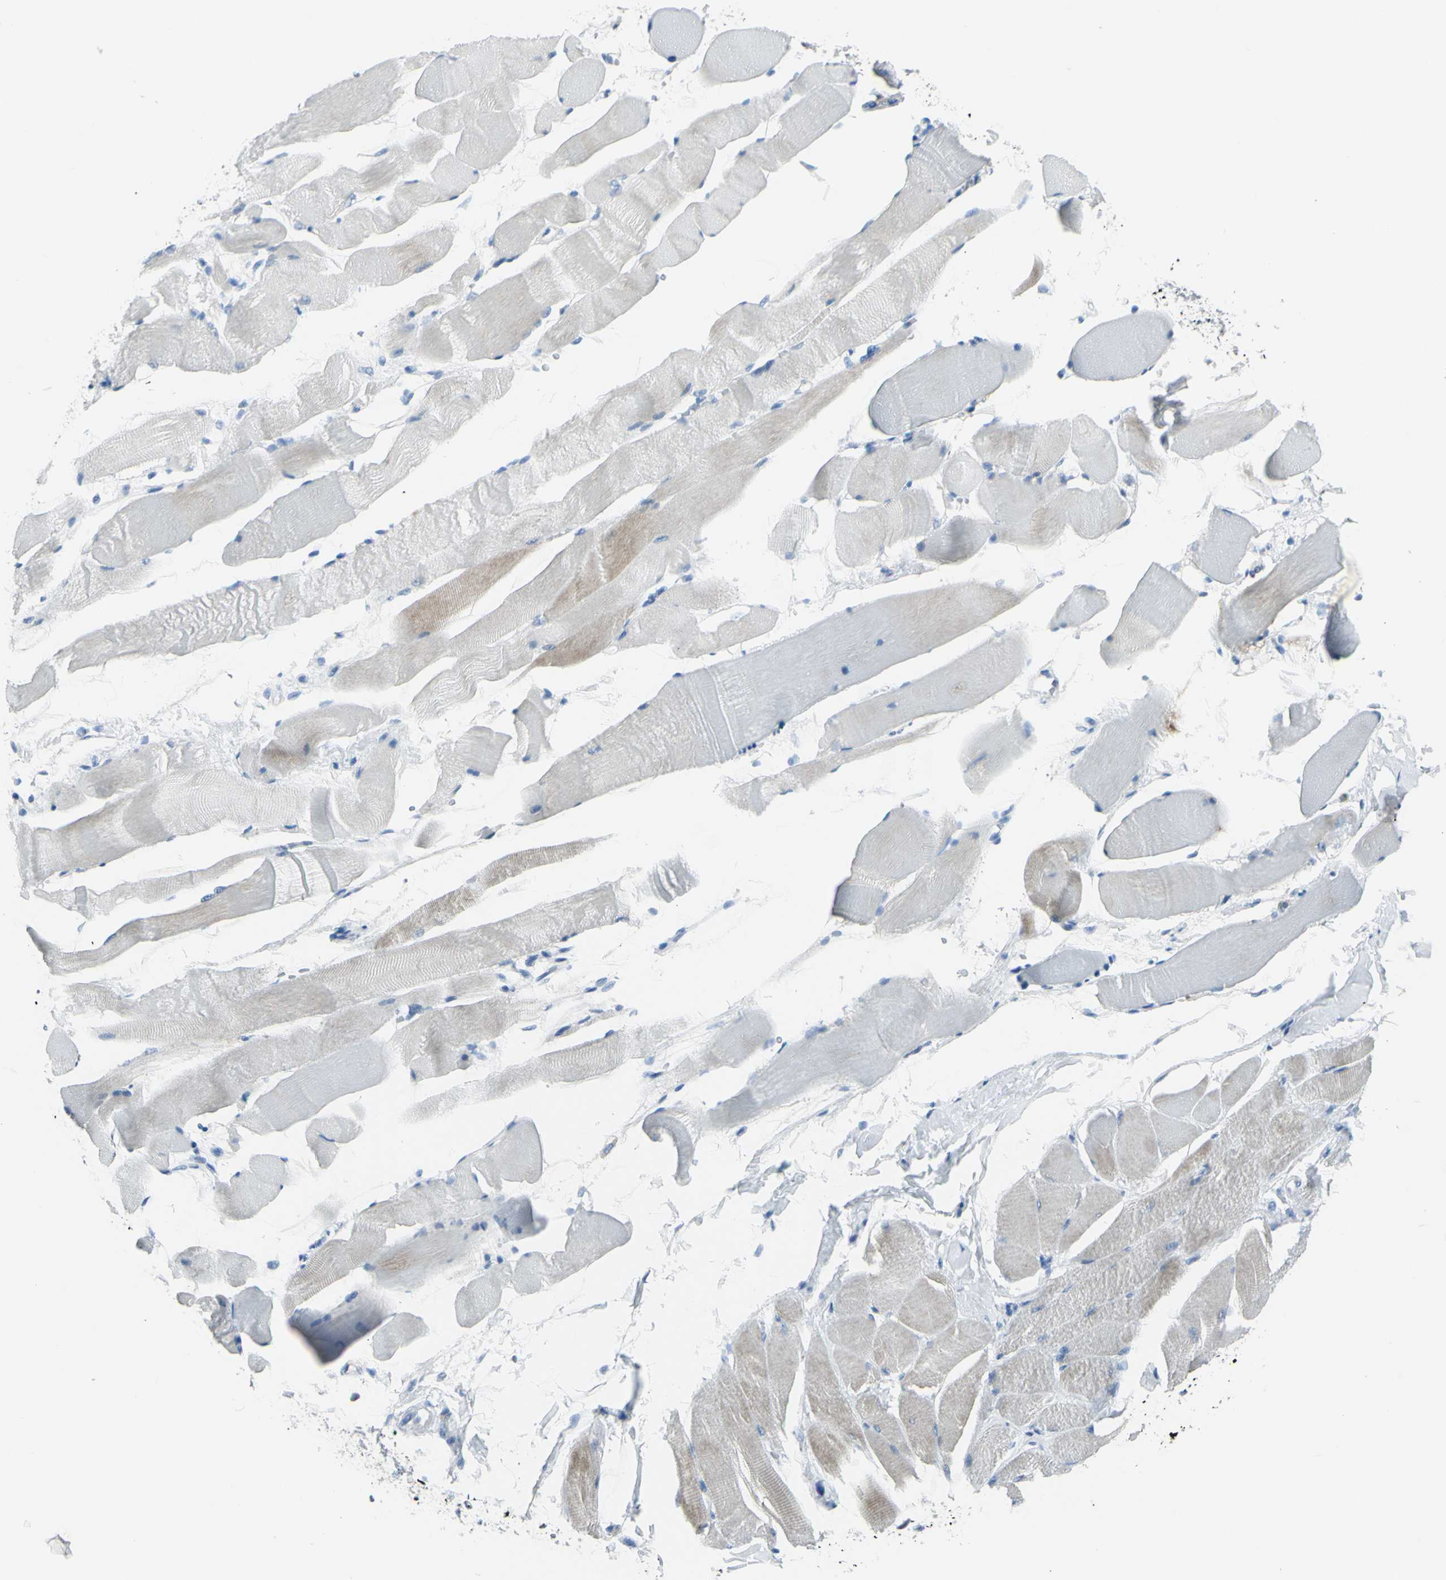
{"staining": {"intensity": "moderate", "quantity": "25%-75%", "location": "cytoplasmic/membranous"}, "tissue": "skeletal muscle", "cell_type": "Myocytes", "image_type": "normal", "snomed": [{"axis": "morphology", "description": "Normal tissue, NOS"}, {"axis": "topography", "description": "Skeletal muscle"}, {"axis": "topography", "description": "Peripheral nerve tissue"}], "caption": "Skeletal muscle stained with DAB IHC demonstrates medium levels of moderate cytoplasmic/membranous positivity in about 25%-75% of myocytes. The staining was performed using DAB, with brown indicating positive protein expression. Nuclei are stained blue with hematoxylin.", "gene": "ZNF557", "patient": {"sex": "female", "age": 84}}